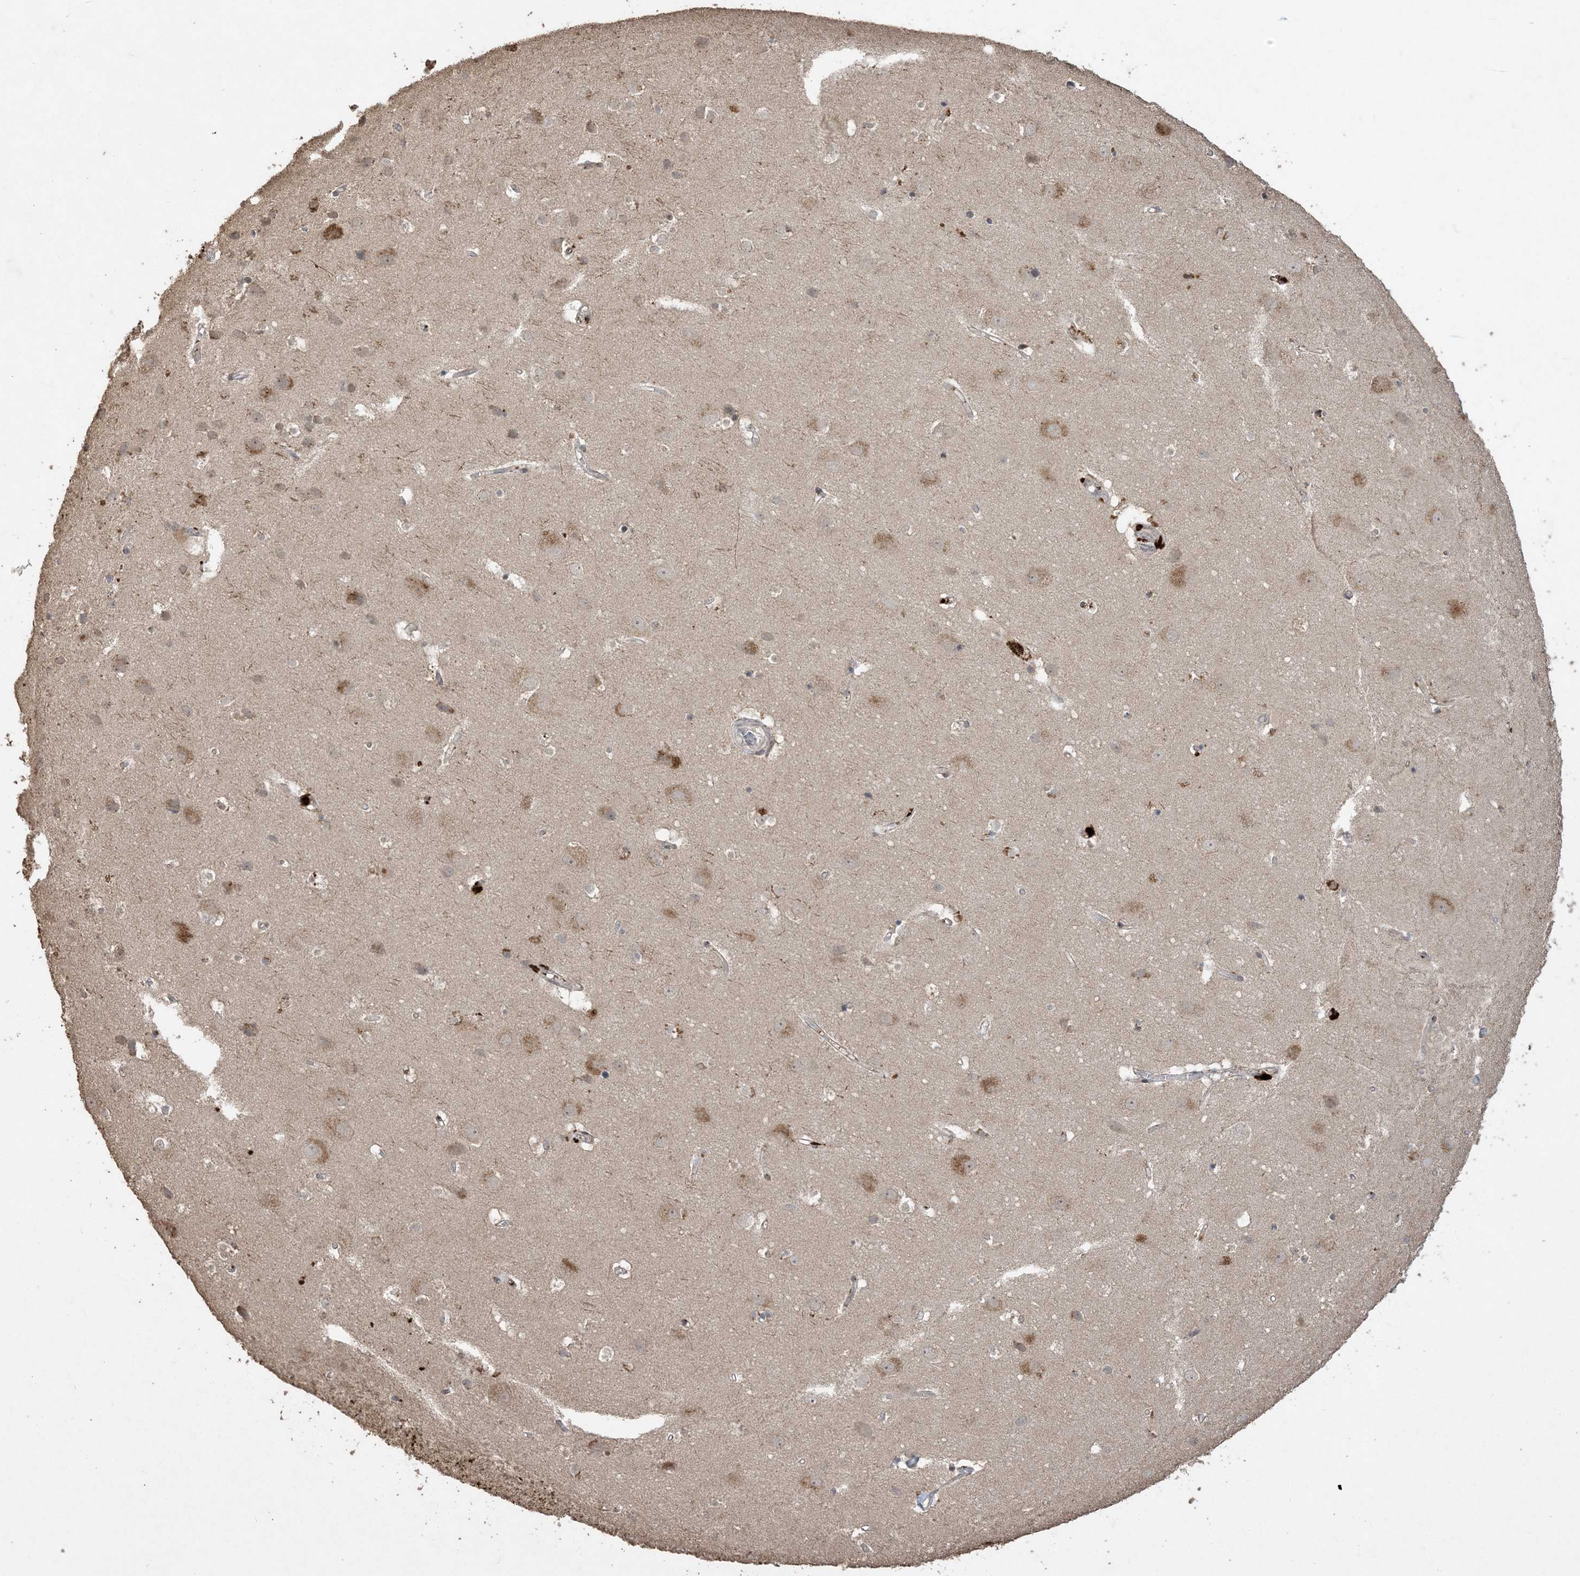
{"staining": {"intensity": "negative", "quantity": "none", "location": "none"}, "tissue": "cerebral cortex", "cell_type": "Endothelial cells", "image_type": "normal", "snomed": [{"axis": "morphology", "description": "Normal tissue, NOS"}, {"axis": "topography", "description": "Cerebral cortex"}], "caption": "IHC image of benign human cerebral cortex stained for a protein (brown), which displays no positivity in endothelial cells.", "gene": "EFCAB8", "patient": {"sex": "male", "age": 54}}